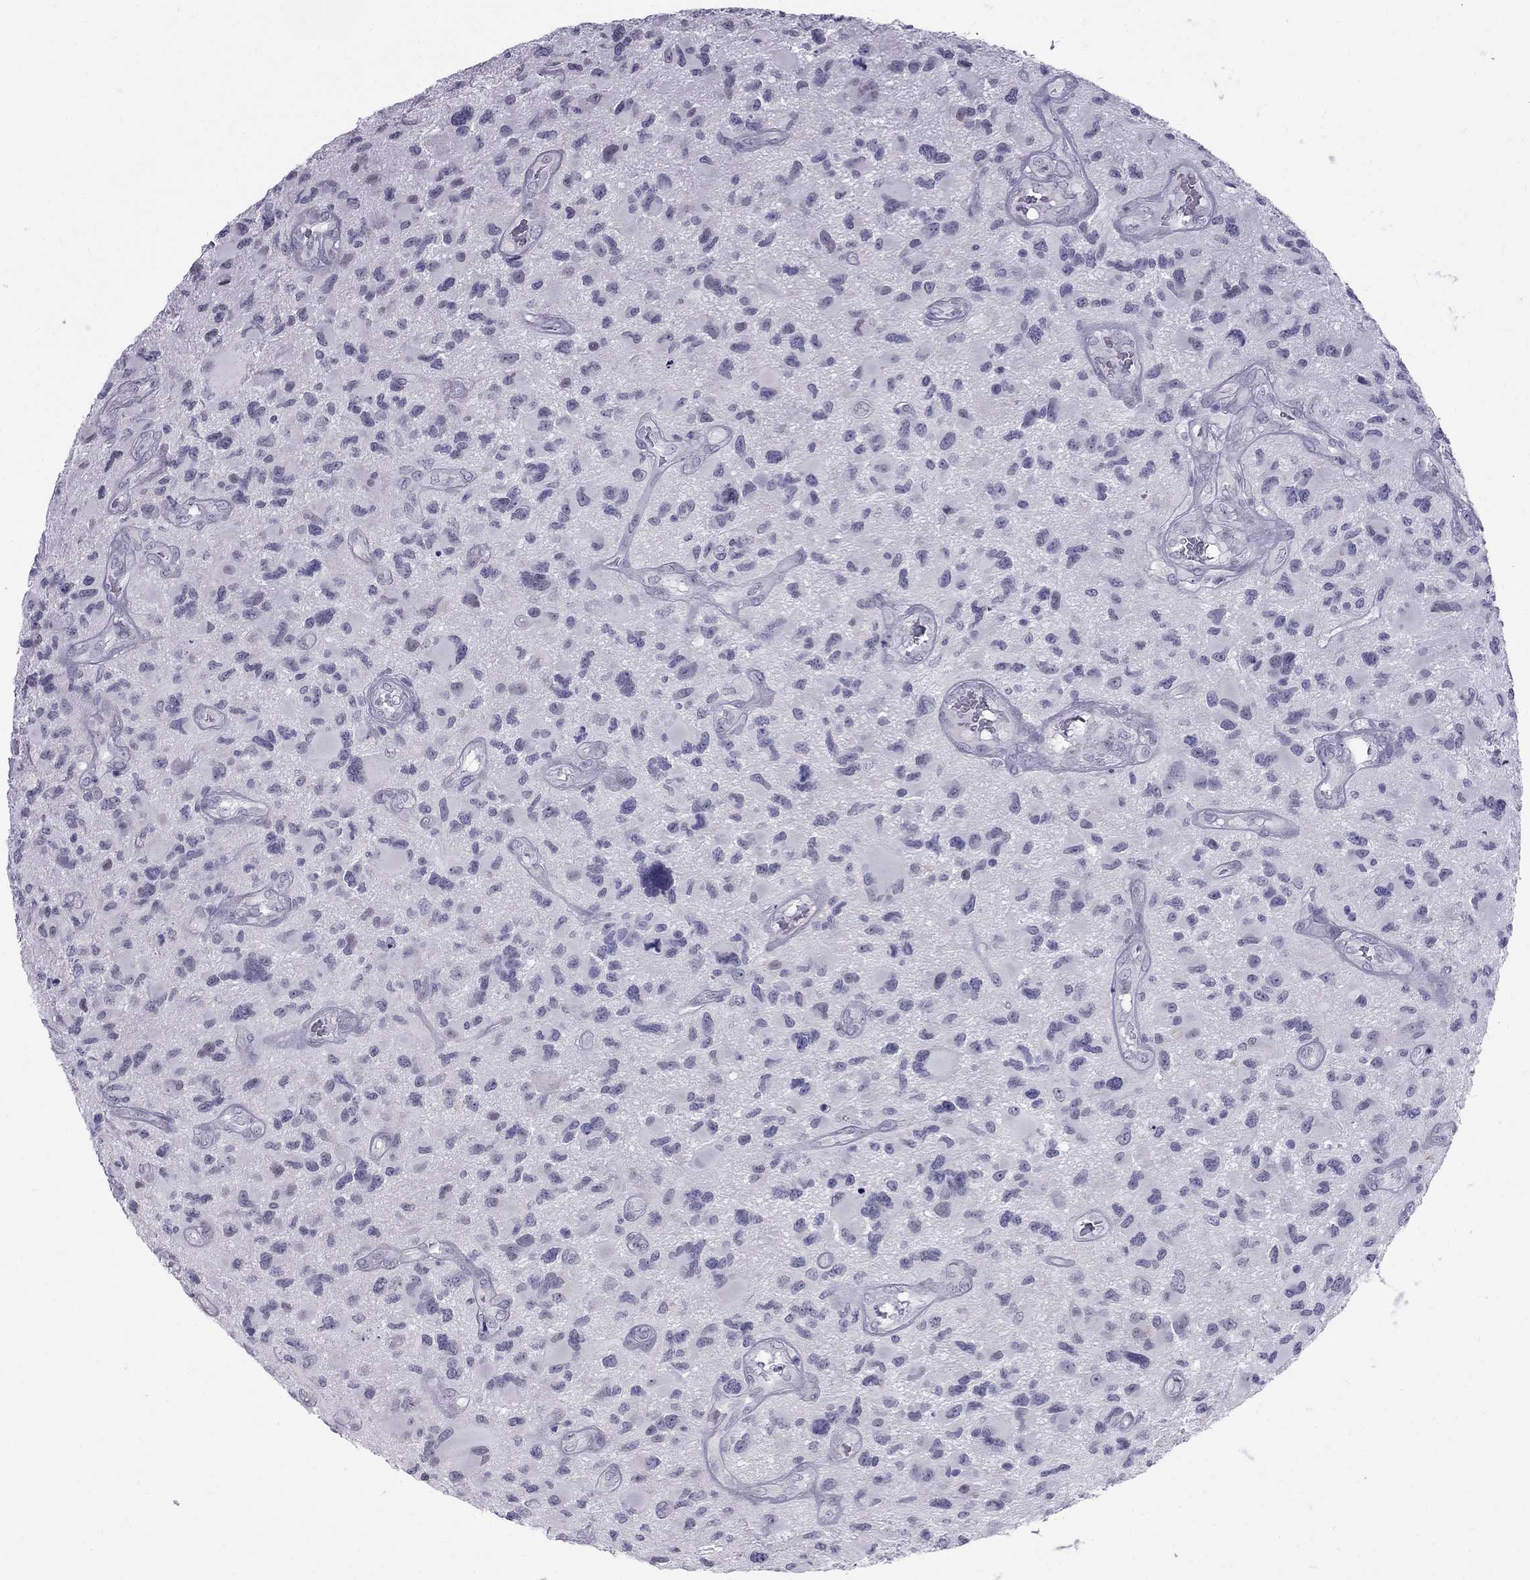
{"staining": {"intensity": "negative", "quantity": "none", "location": "none"}, "tissue": "glioma", "cell_type": "Tumor cells", "image_type": "cancer", "snomed": [{"axis": "morphology", "description": "Glioma, malignant, NOS"}, {"axis": "morphology", "description": "Glioma, malignant, High grade"}, {"axis": "topography", "description": "Brain"}], "caption": "This is an IHC histopathology image of human malignant high-grade glioma. There is no positivity in tumor cells.", "gene": "MUC15", "patient": {"sex": "female", "age": 71}}